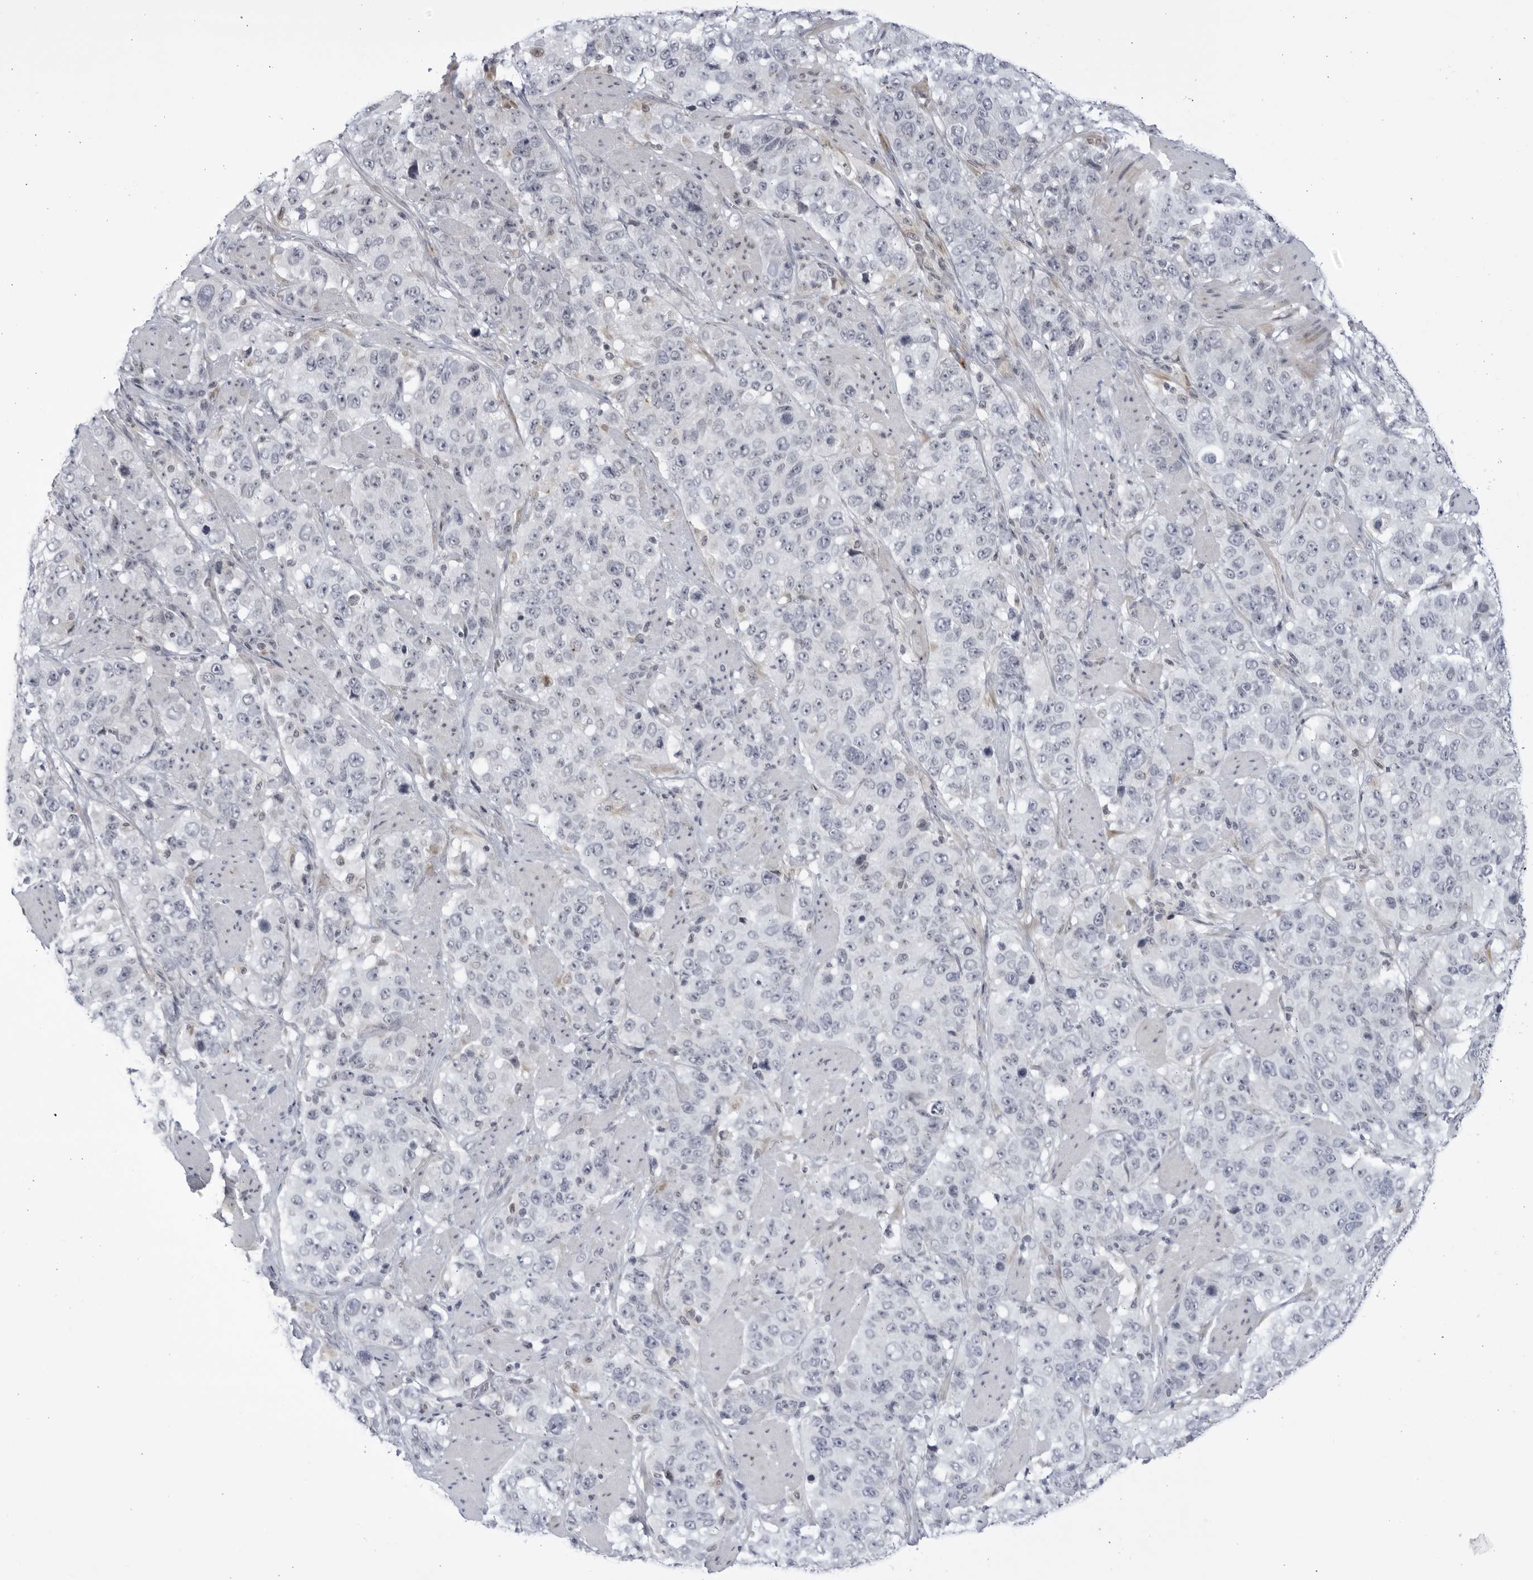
{"staining": {"intensity": "negative", "quantity": "none", "location": "none"}, "tissue": "stomach cancer", "cell_type": "Tumor cells", "image_type": "cancer", "snomed": [{"axis": "morphology", "description": "Adenocarcinoma, NOS"}, {"axis": "topography", "description": "Stomach"}], "caption": "Immunohistochemistry (IHC) micrograph of adenocarcinoma (stomach) stained for a protein (brown), which shows no positivity in tumor cells.", "gene": "CNBD1", "patient": {"sex": "male", "age": 48}}